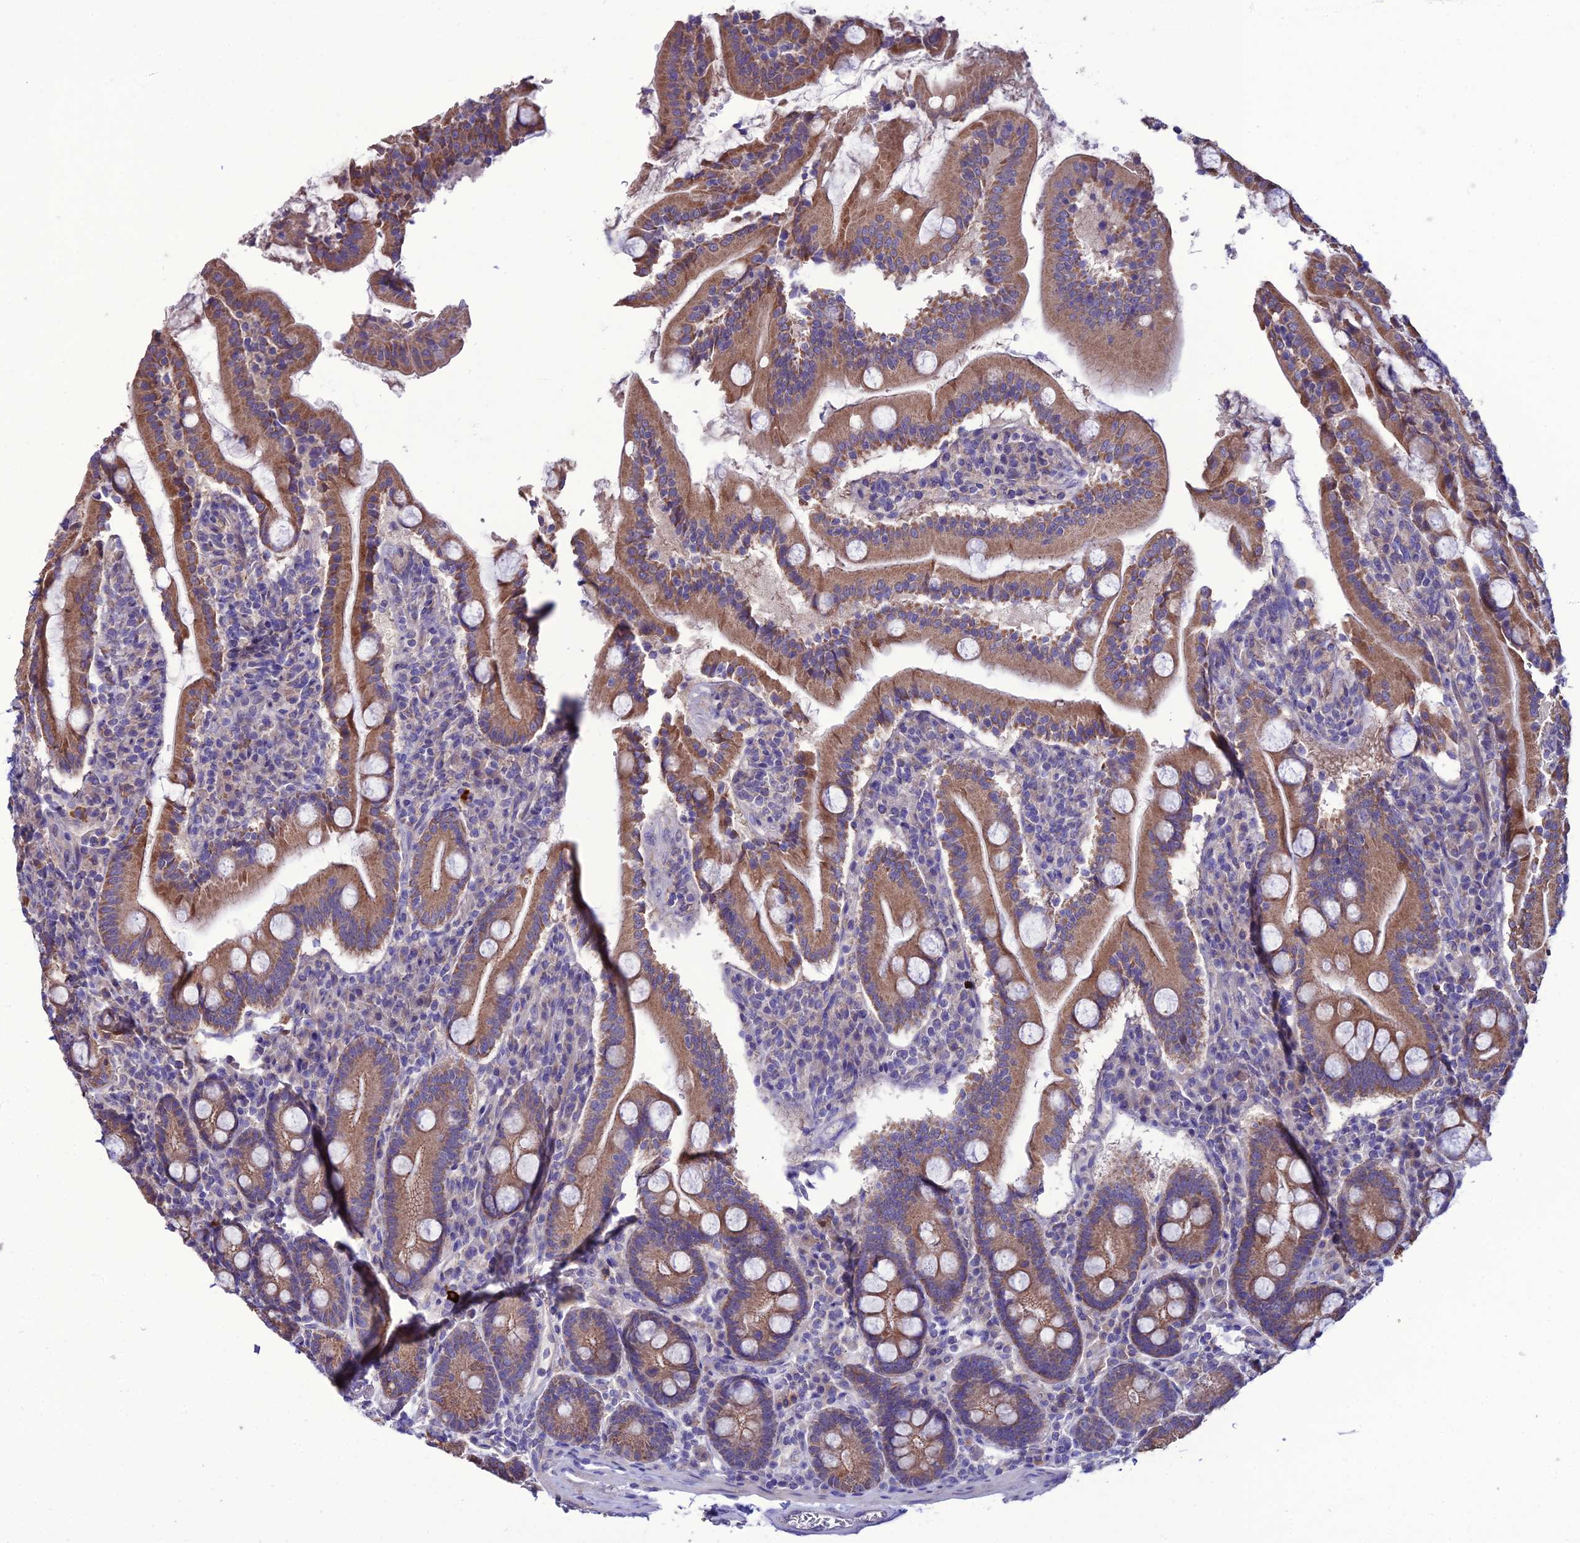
{"staining": {"intensity": "moderate", "quantity": ">75%", "location": "cytoplasmic/membranous"}, "tissue": "duodenum", "cell_type": "Glandular cells", "image_type": "normal", "snomed": [{"axis": "morphology", "description": "Normal tissue, NOS"}, {"axis": "topography", "description": "Duodenum"}], "caption": "Immunohistochemical staining of unremarkable duodenum shows >75% levels of moderate cytoplasmic/membranous protein expression in about >75% of glandular cells. (Stains: DAB (3,3'-diaminobenzidine) in brown, nuclei in blue, Microscopy: brightfield microscopy at high magnification).", "gene": "HOGA1", "patient": {"sex": "male", "age": 35}}